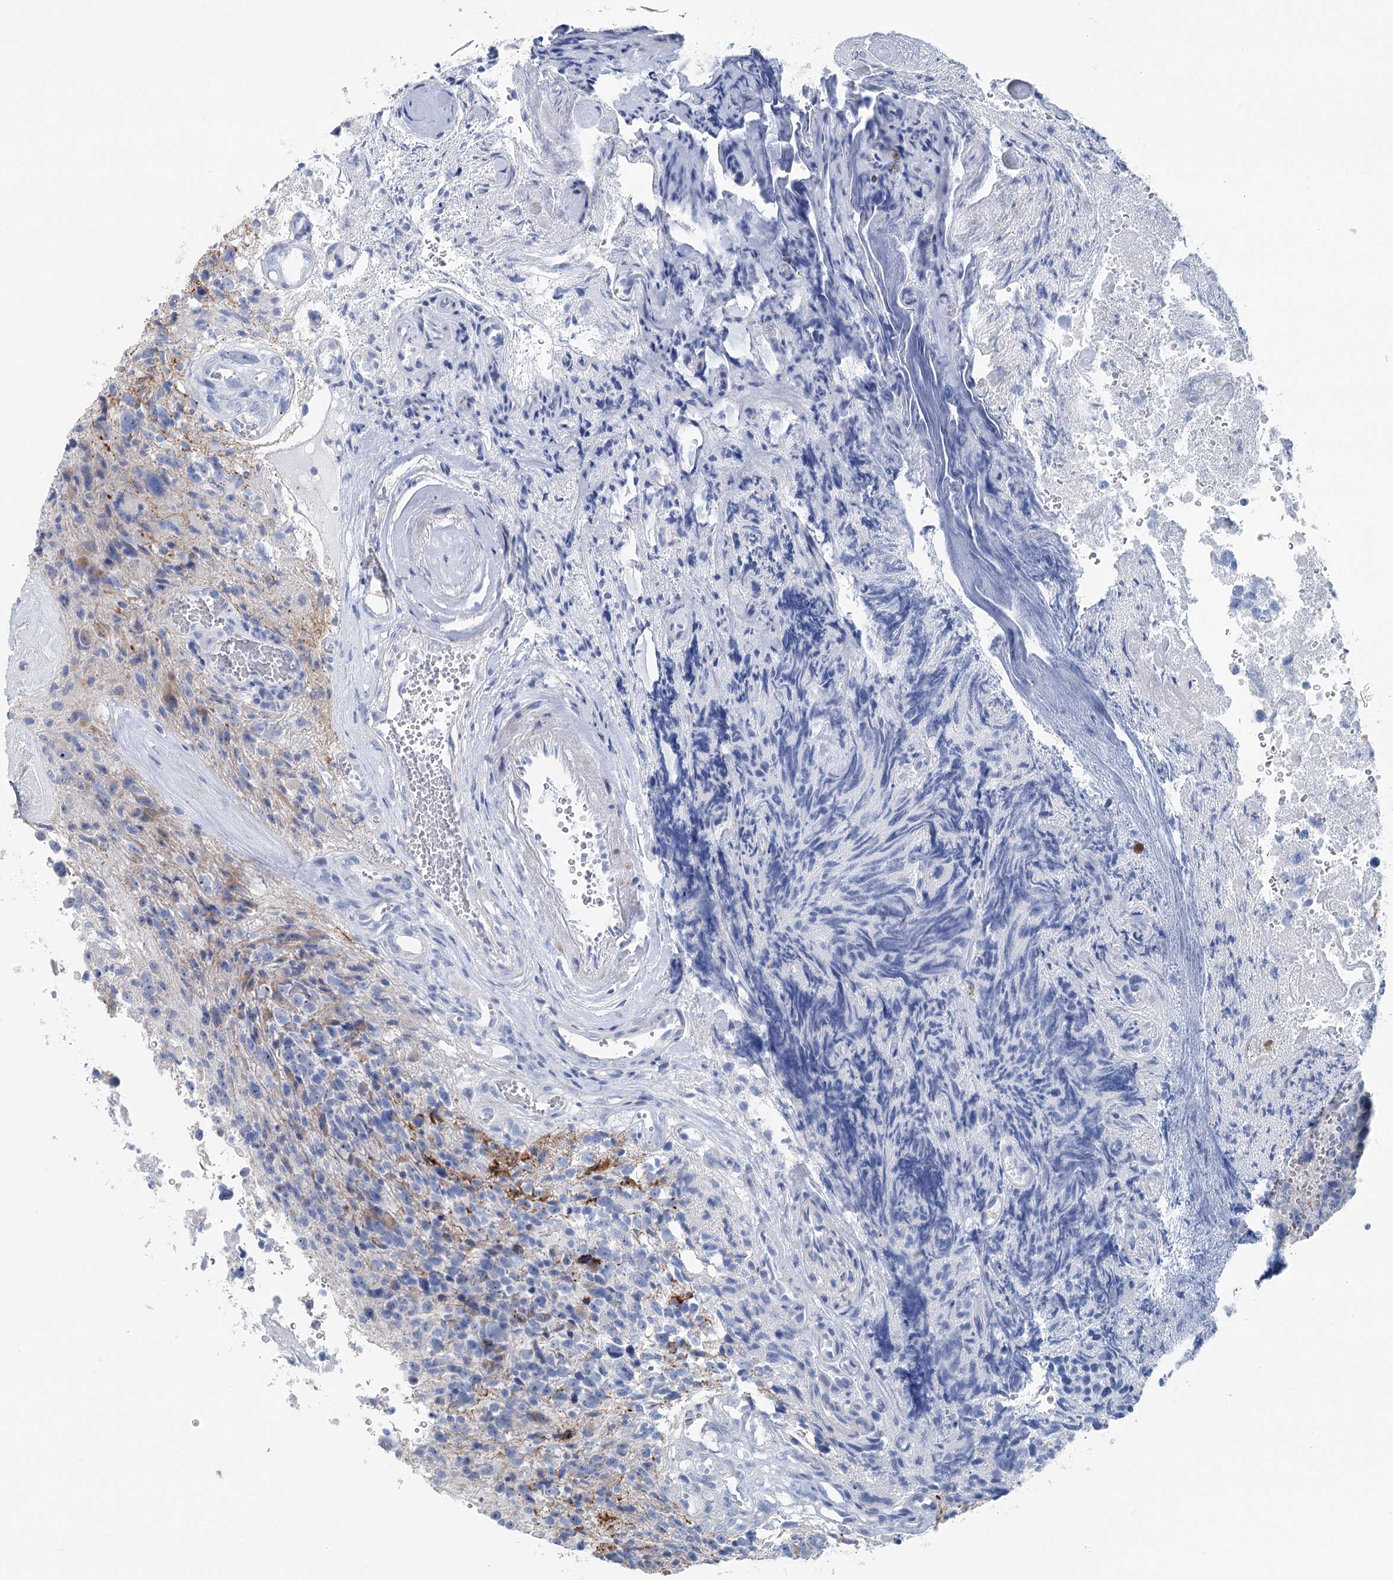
{"staining": {"intensity": "negative", "quantity": "none", "location": "none"}, "tissue": "glioma", "cell_type": "Tumor cells", "image_type": "cancer", "snomed": [{"axis": "morphology", "description": "Glioma, malignant, High grade"}, {"axis": "topography", "description": "Brain"}], "caption": "A photomicrograph of malignant glioma (high-grade) stained for a protein reveals no brown staining in tumor cells. (Immunohistochemistry, brightfield microscopy, high magnification).", "gene": "MARK2", "patient": {"sex": "male", "age": 69}}